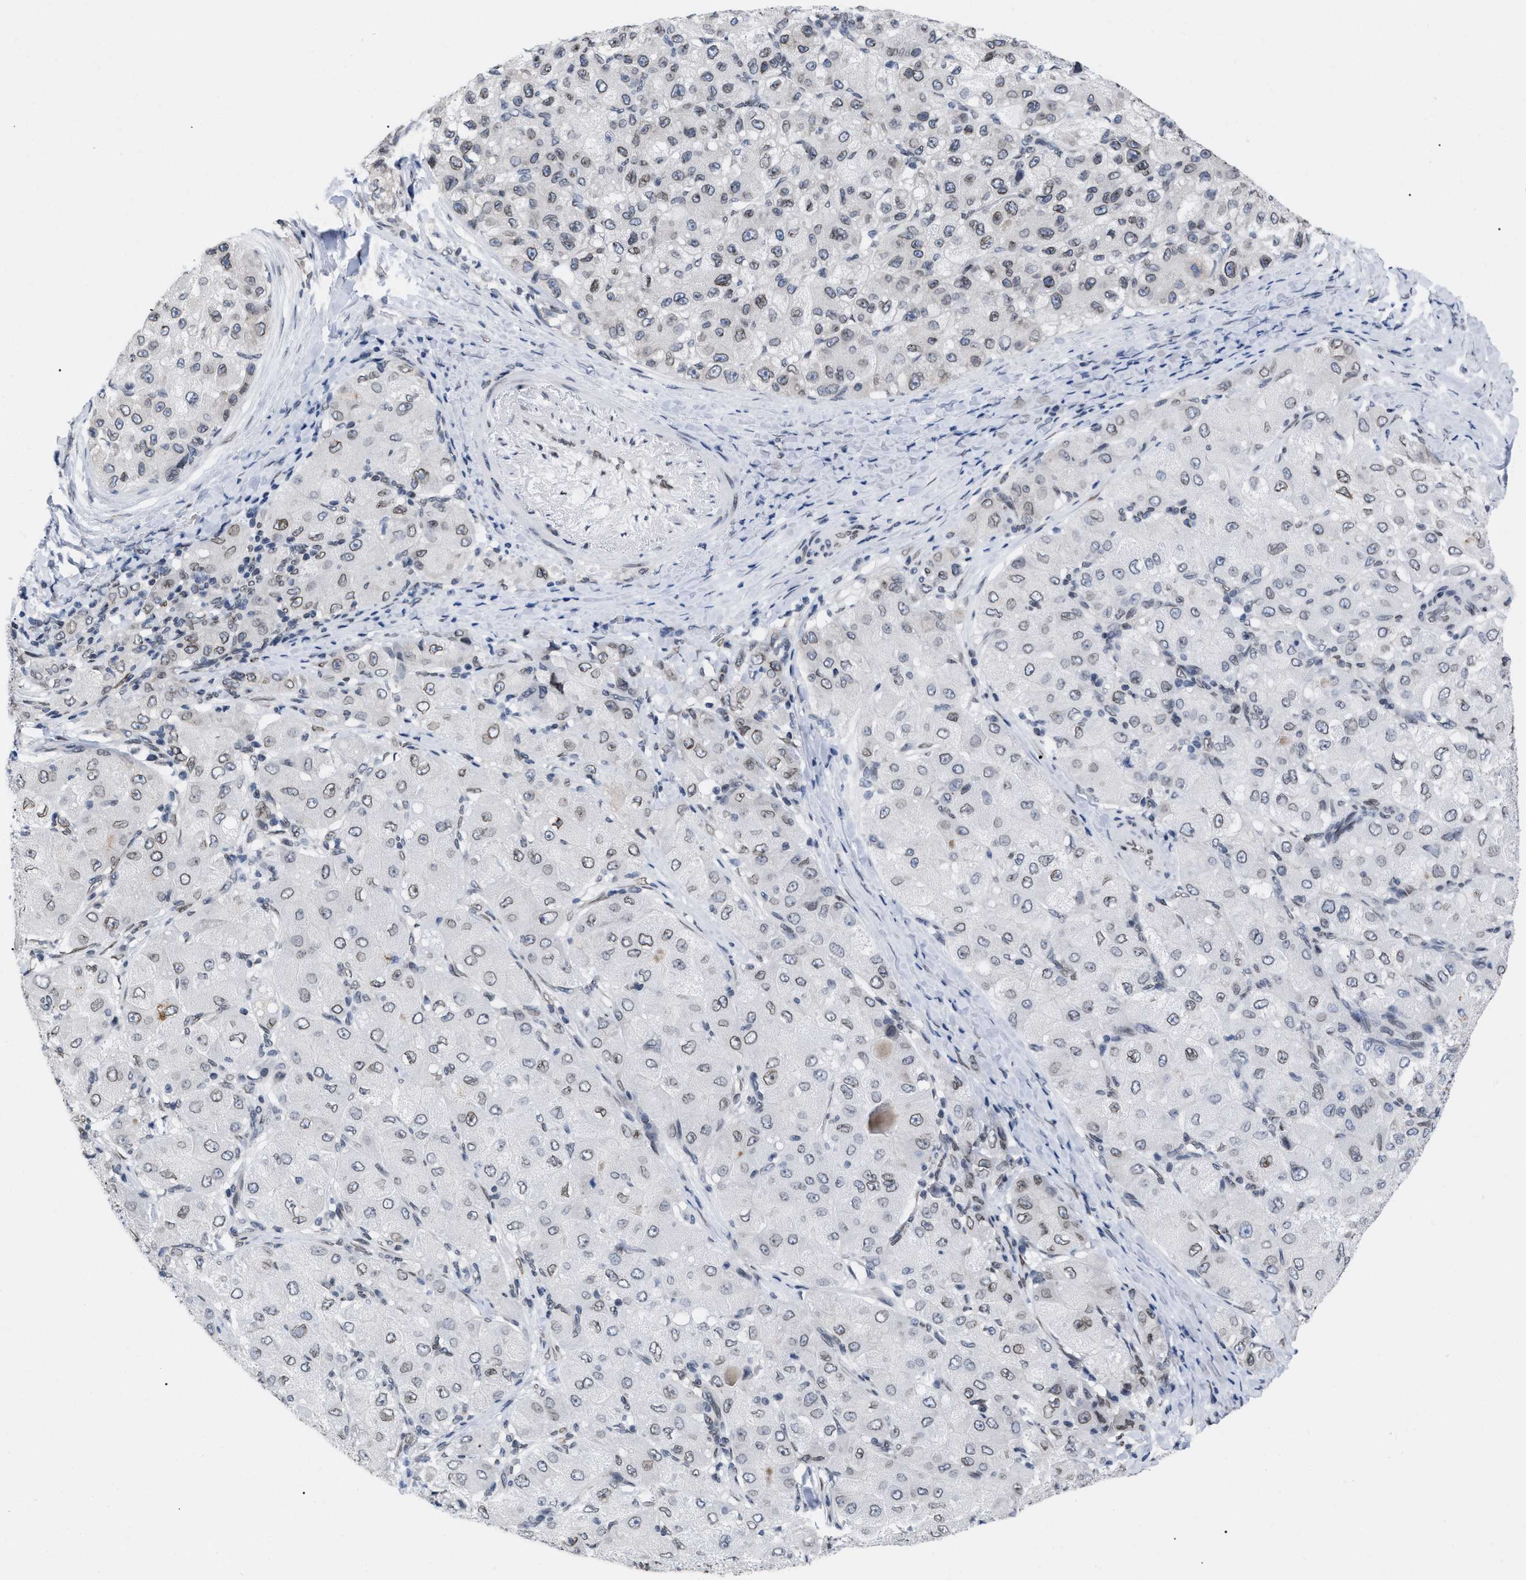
{"staining": {"intensity": "weak", "quantity": ">75%", "location": "cytoplasmic/membranous,nuclear"}, "tissue": "liver cancer", "cell_type": "Tumor cells", "image_type": "cancer", "snomed": [{"axis": "morphology", "description": "Carcinoma, Hepatocellular, NOS"}, {"axis": "topography", "description": "Liver"}], "caption": "Brown immunohistochemical staining in human hepatocellular carcinoma (liver) shows weak cytoplasmic/membranous and nuclear positivity in about >75% of tumor cells.", "gene": "TPR", "patient": {"sex": "male", "age": 80}}